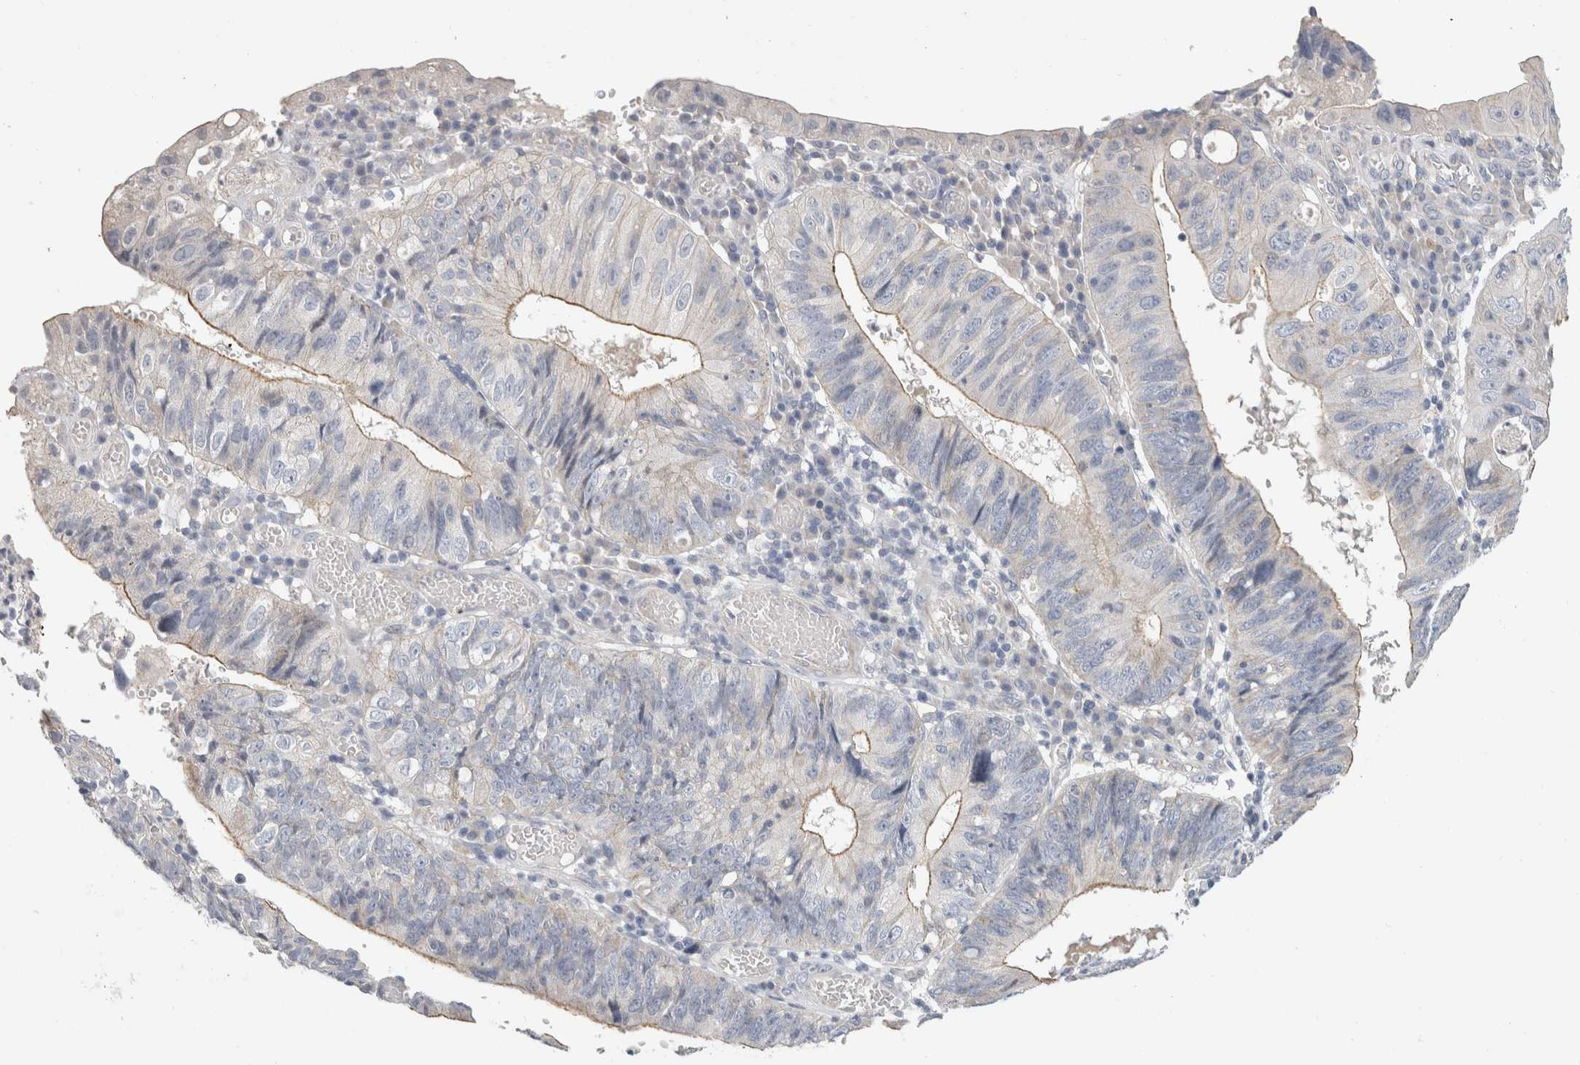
{"staining": {"intensity": "weak", "quantity": "<25%", "location": "cytoplasmic/membranous"}, "tissue": "stomach cancer", "cell_type": "Tumor cells", "image_type": "cancer", "snomed": [{"axis": "morphology", "description": "Adenocarcinoma, NOS"}, {"axis": "topography", "description": "Stomach"}], "caption": "The micrograph demonstrates no significant expression in tumor cells of adenocarcinoma (stomach).", "gene": "AFP", "patient": {"sex": "male", "age": 59}}